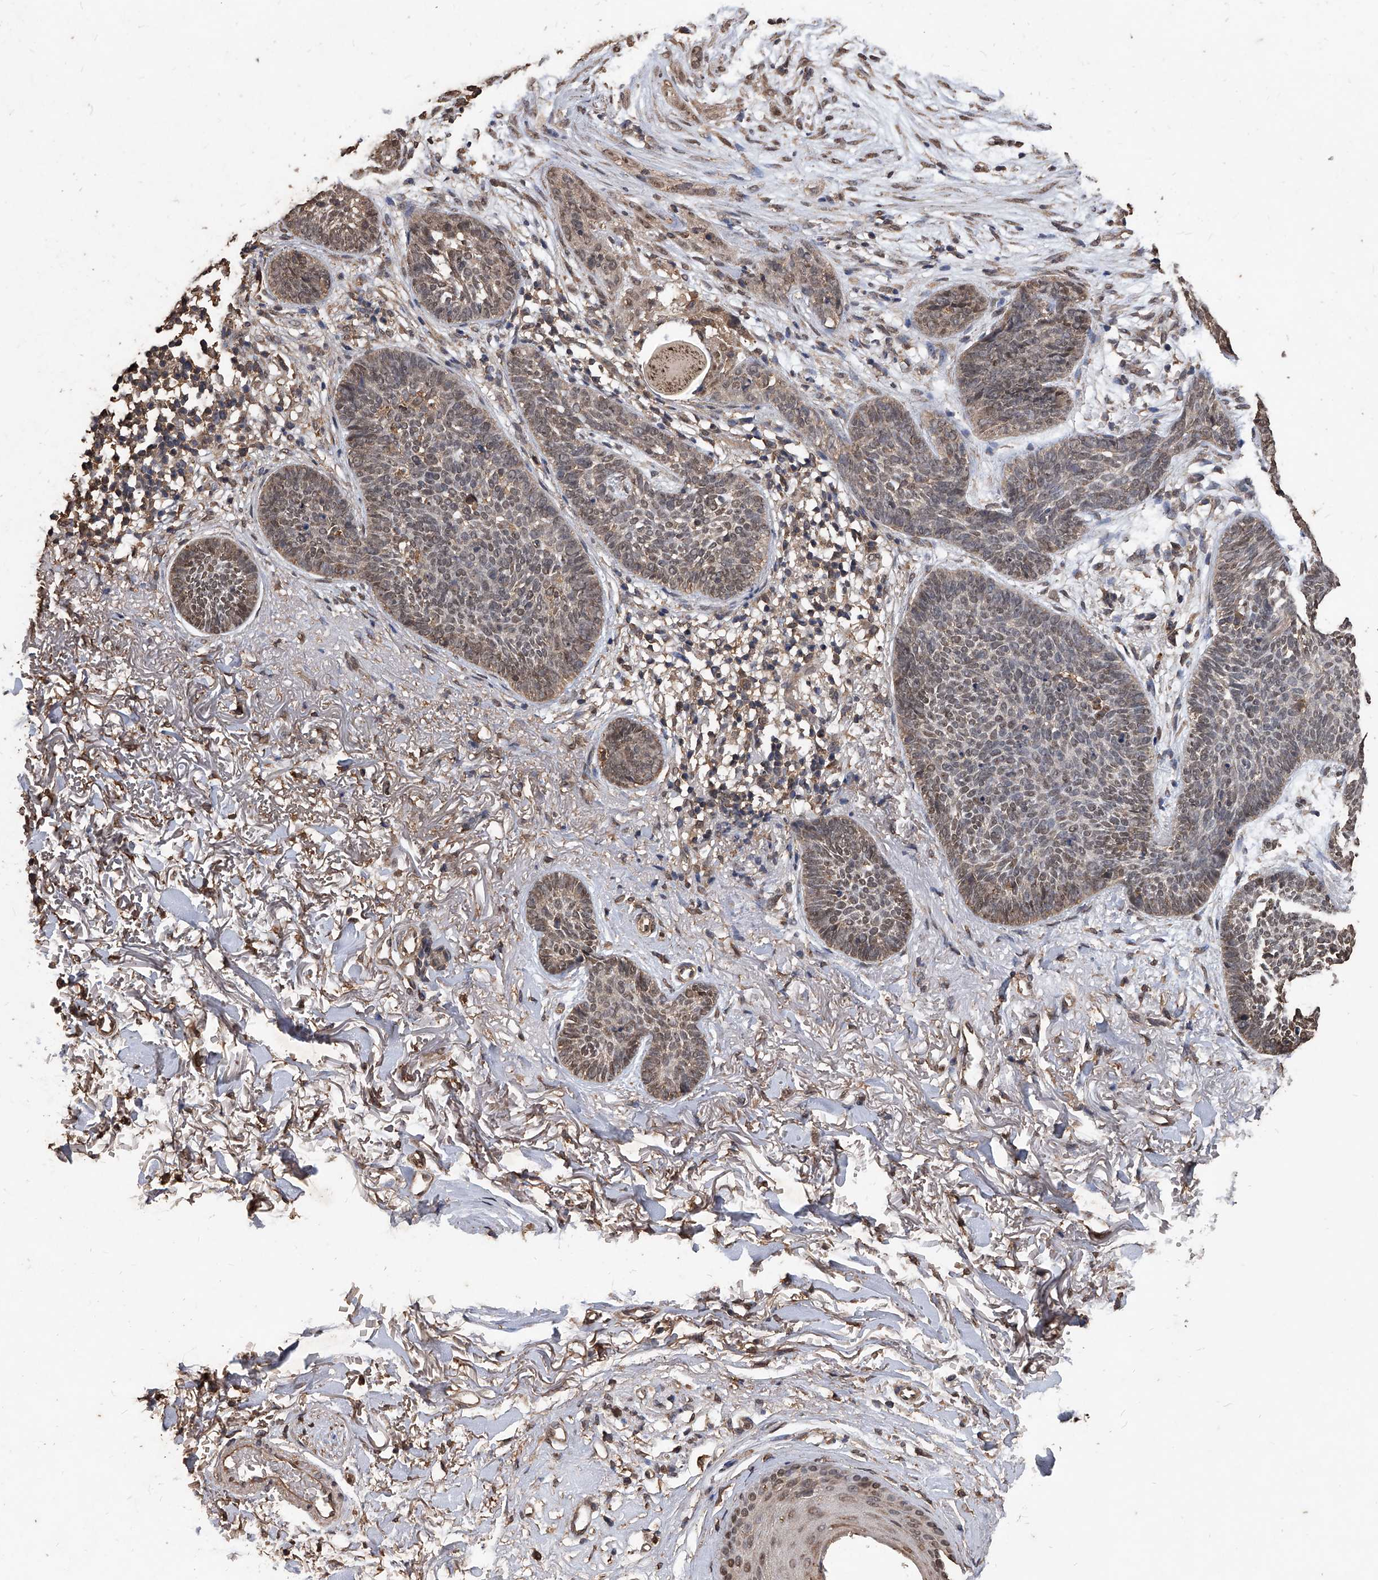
{"staining": {"intensity": "weak", "quantity": "25%-75%", "location": "cytoplasmic/membranous,nuclear"}, "tissue": "skin cancer", "cell_type": "Tumor cells", "image_type": "cancer", "snomed": [{"axis": "morphology", "description": "Basal cell carcinoma"}, {"axis": "topography", "description": "Skin"}], "caption": "Basal cell carcinoma (skin) stained for a protein (brown) demonstrates weak cytoplasmic/membranous and nuclear positive staining in approximately 25%-75% of tumor cells.", "gene": "FBXL4", "patient": {"sex": "female", "age": 70}}